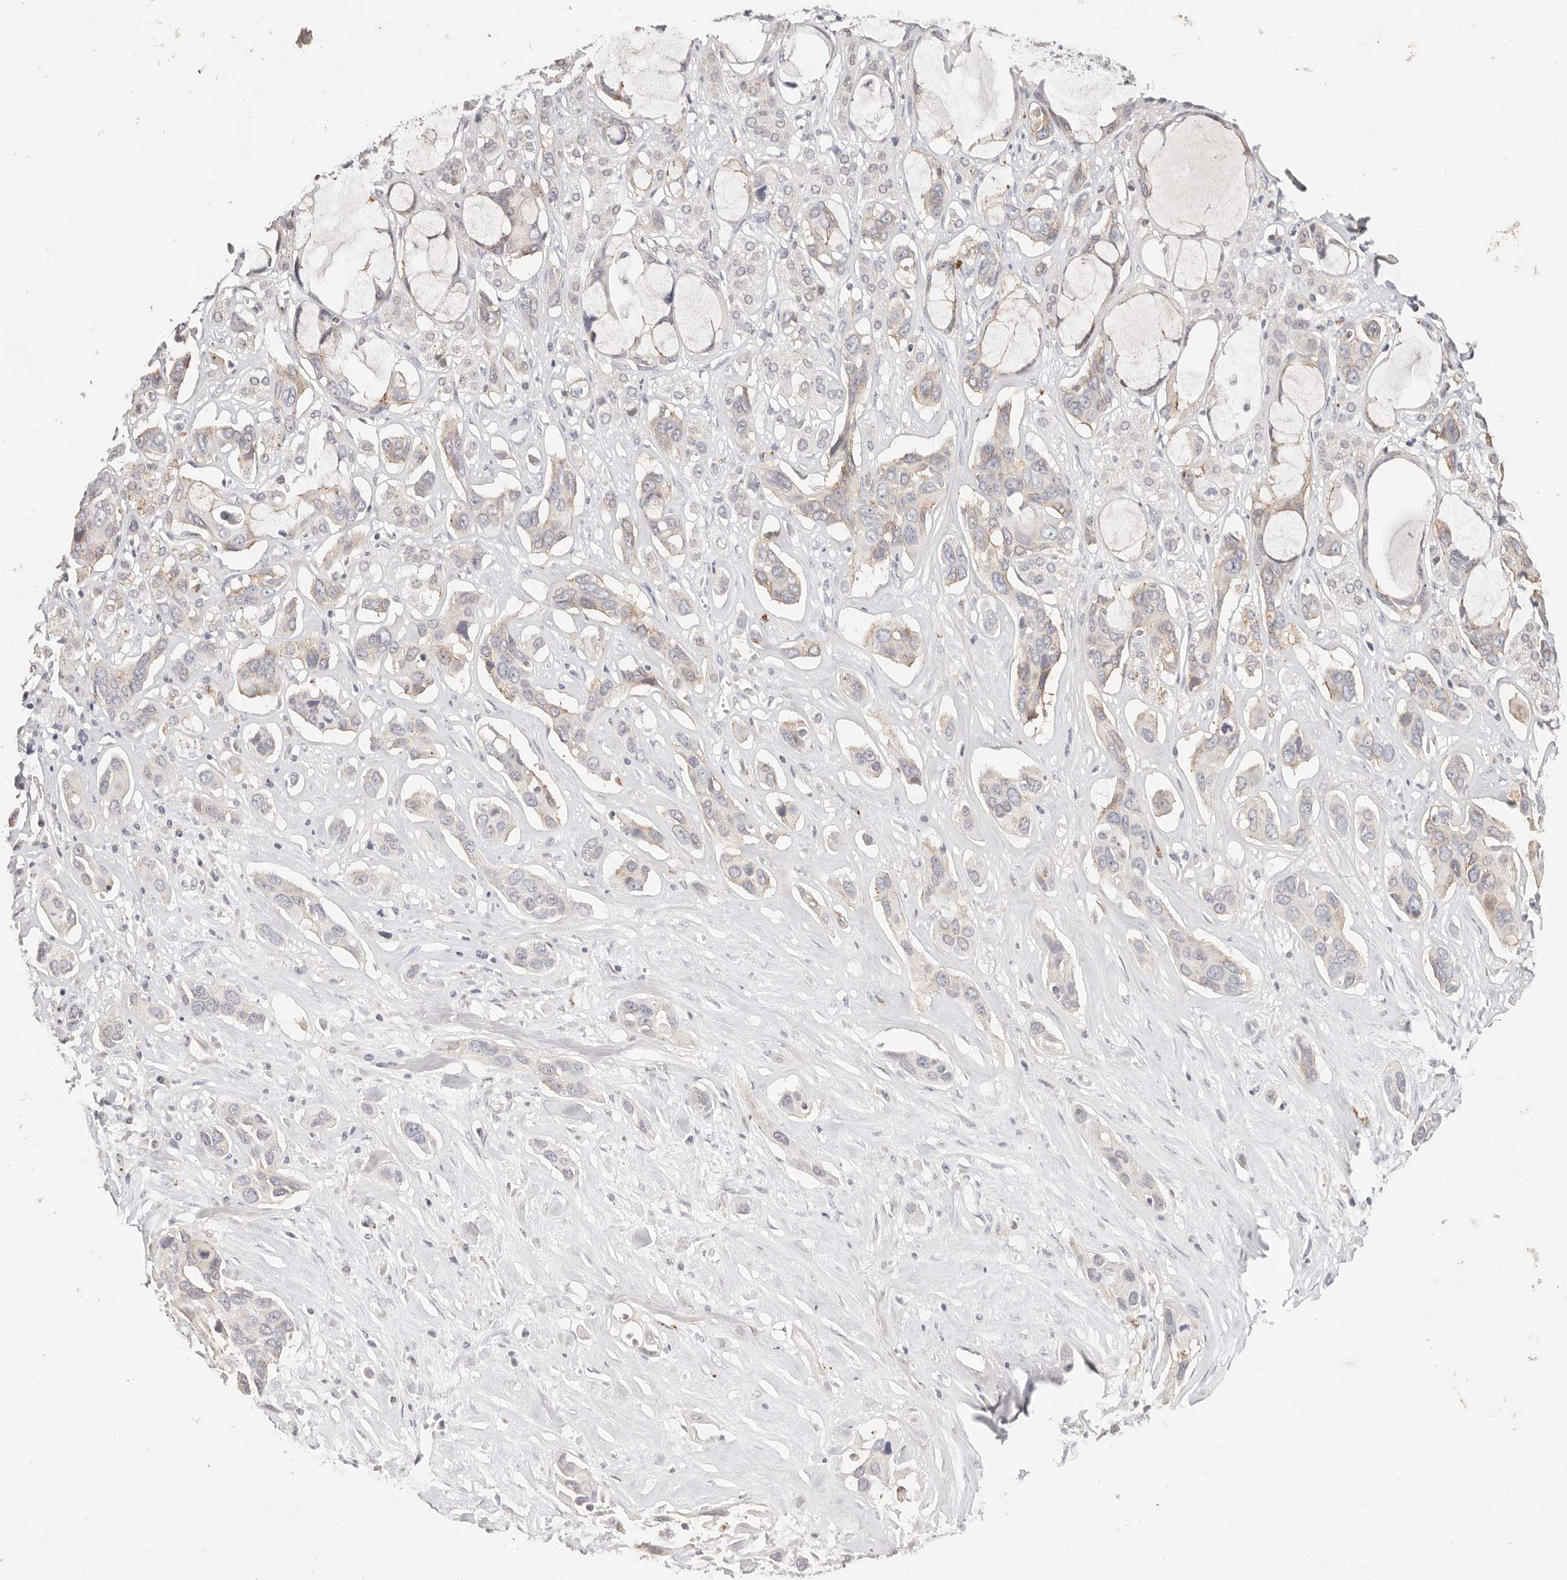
{"staining": {"intensity": "negative", "quantity": "none", "location": "none"}, "tissue": "pancreatic cancer", "cell_type": "Tumor cells", "image_type": "cancer", "snomed": [{"axis": "morphology", "description": "Adenocarcinoma, NOS"}, {"axis": "topography", "description": "Pancreas"}], "caption": "Immunohistochemistry image of human pancreatic adenocarcinoma stained for a protein (brown), which displays no staining in tumor cells.", "gene": "CXADR", "patient": {"sex": "female", "age": 60}}